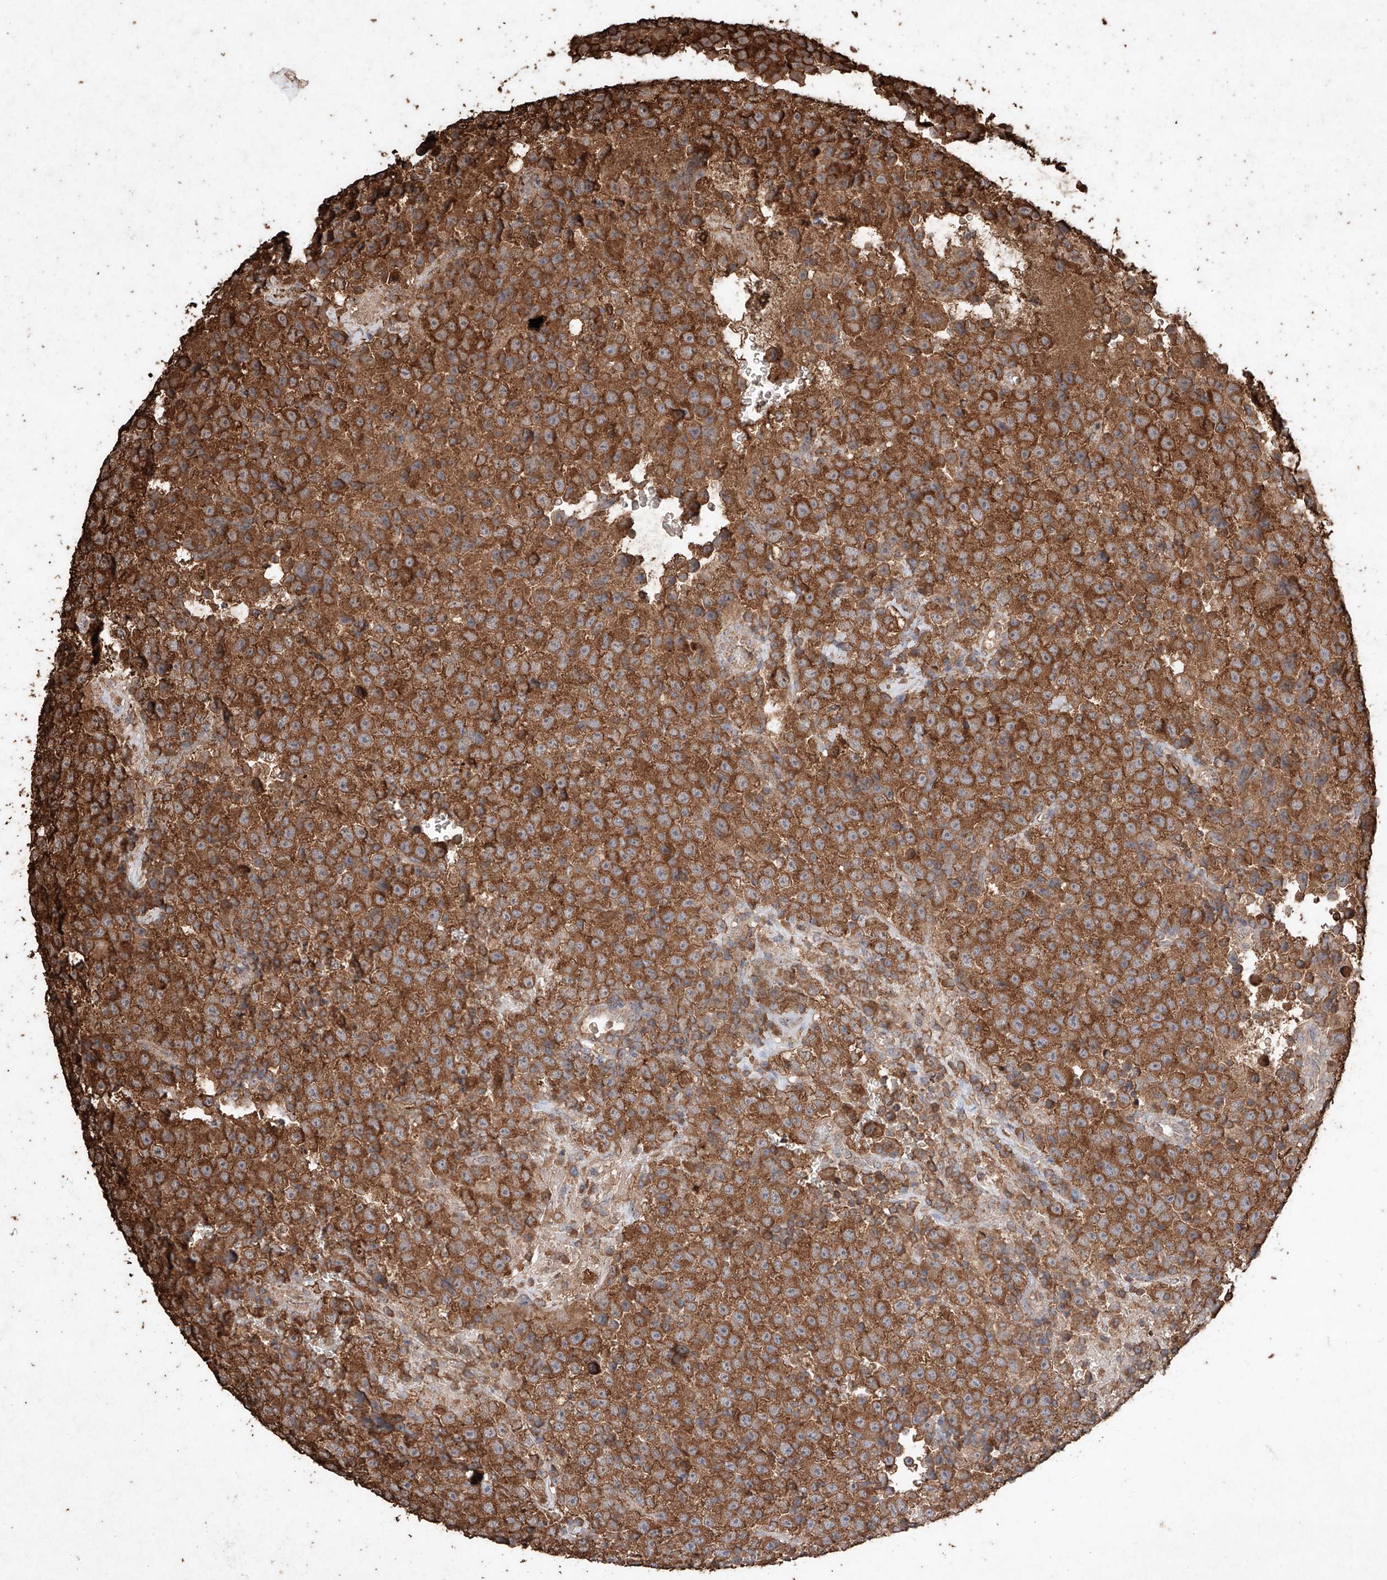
{"staining": {"intensity": "strong", "quantity": ">75%", "location": "cytoplasmic/membranous"}, "tissue": "testis cancer", "cell_type": "Tumor cells", "image_type": "cancer", "snomed": [{"axis": "morphology", "description": "Seminoma, NOS"}, {"axis": "topography", "description": "Testis"}], "caption": "This is a micrograph of immunohistochemistry (IHC) staining of testis cancer, which shows strong staining in the cytoplasmic/membranous of tumor cells.", "gene": "M6PR", "patient": {"sex": "male", "age": 22}}